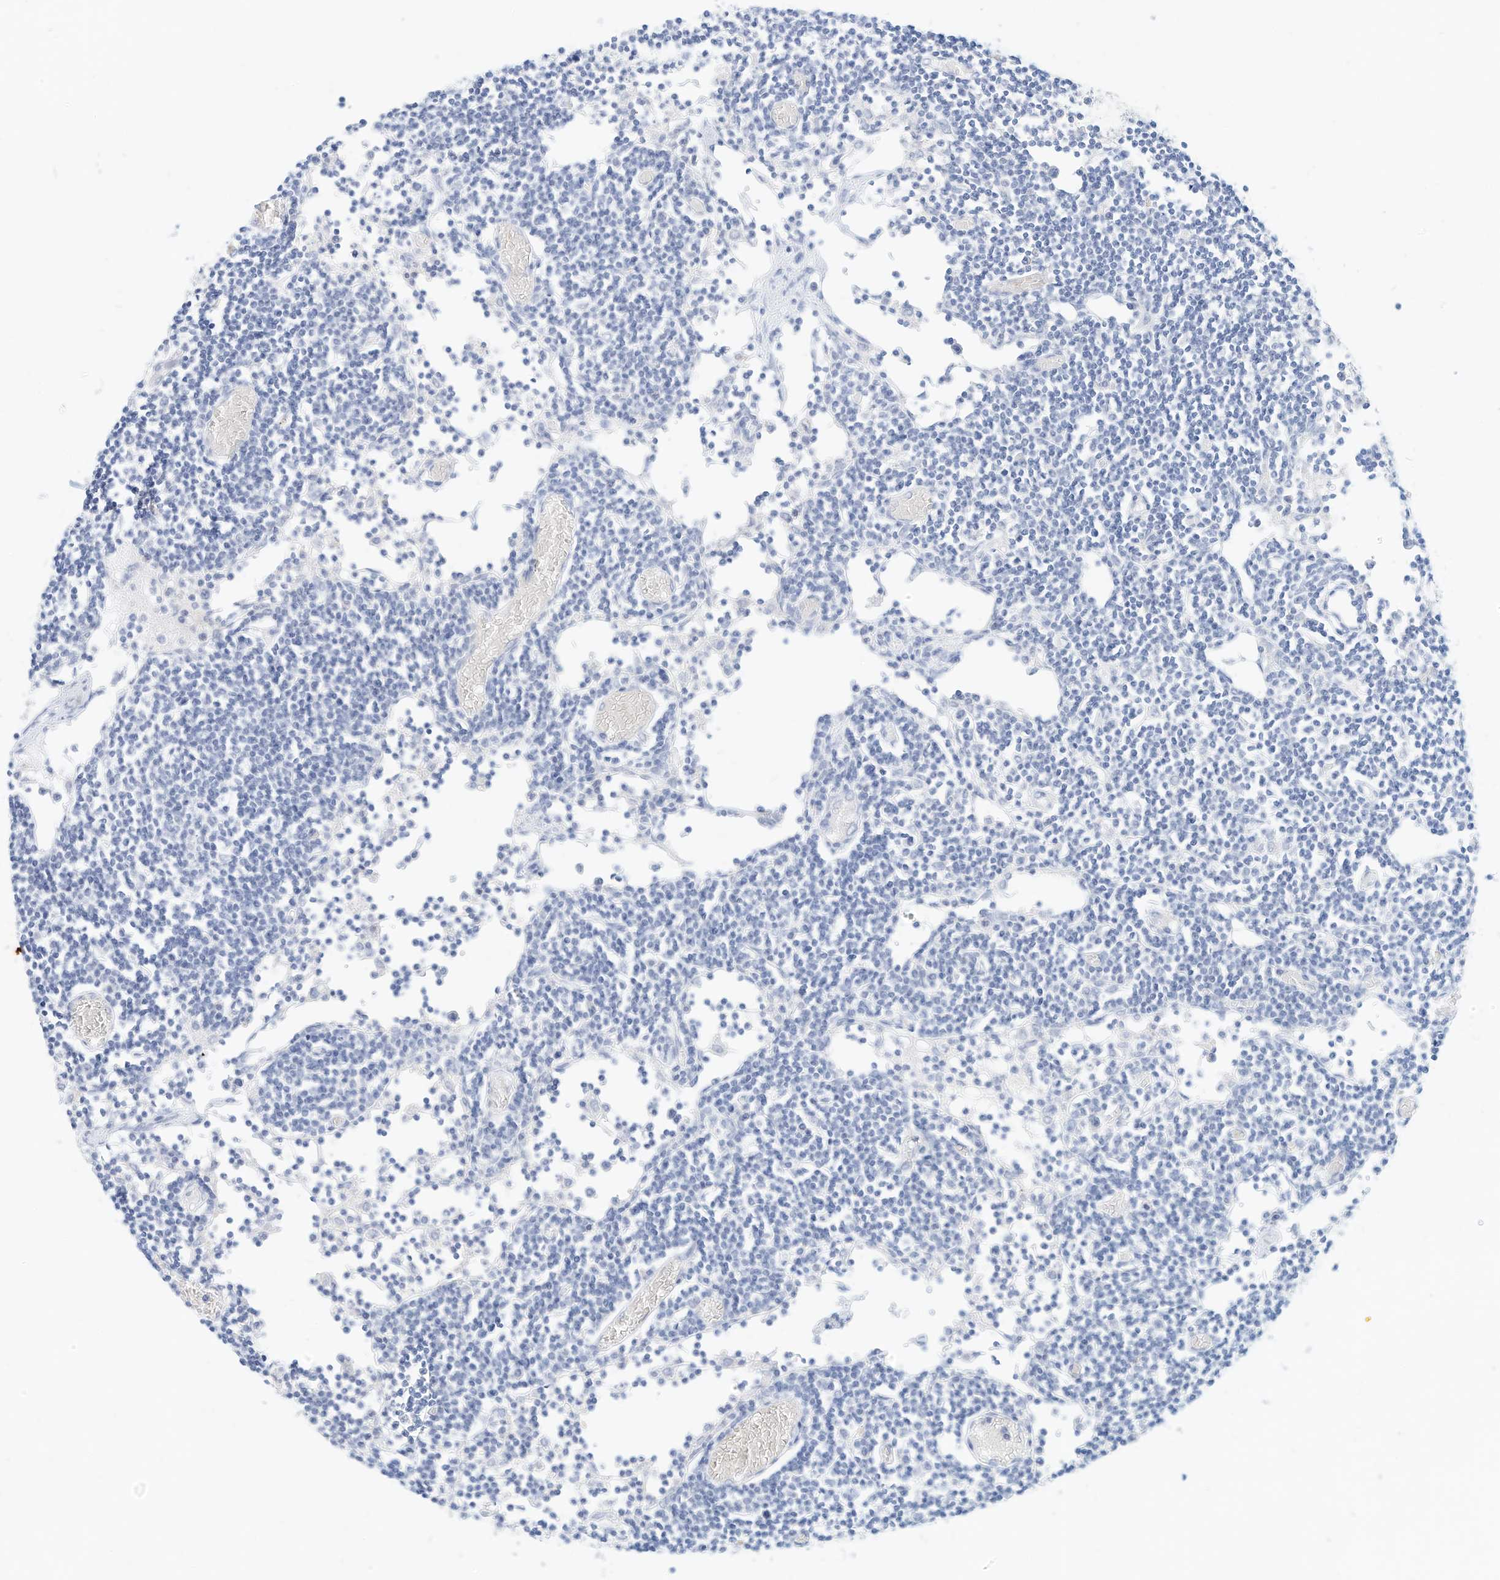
{"staining": {"intensity": "negative", "quantity": "none", "location": "none"}, "tissue": "lymph node", "cell_type": "Germinal center cells", "image_type": "normal", "snomed": [{"axis": "morphology", "description": "Normal tissue, NOS"}, {"axis": "topography", "description": "Lymph node"}], "caption": "A high-resolution histopathology image shows immunohistochemistry staining of normal lymph node, which demonstrates no significant staining in germinal center cells. (DAB immunohistochemistry, high magnification).", "gene": "SPOCD1", "patient": {"sex": "female", "age": 11}}